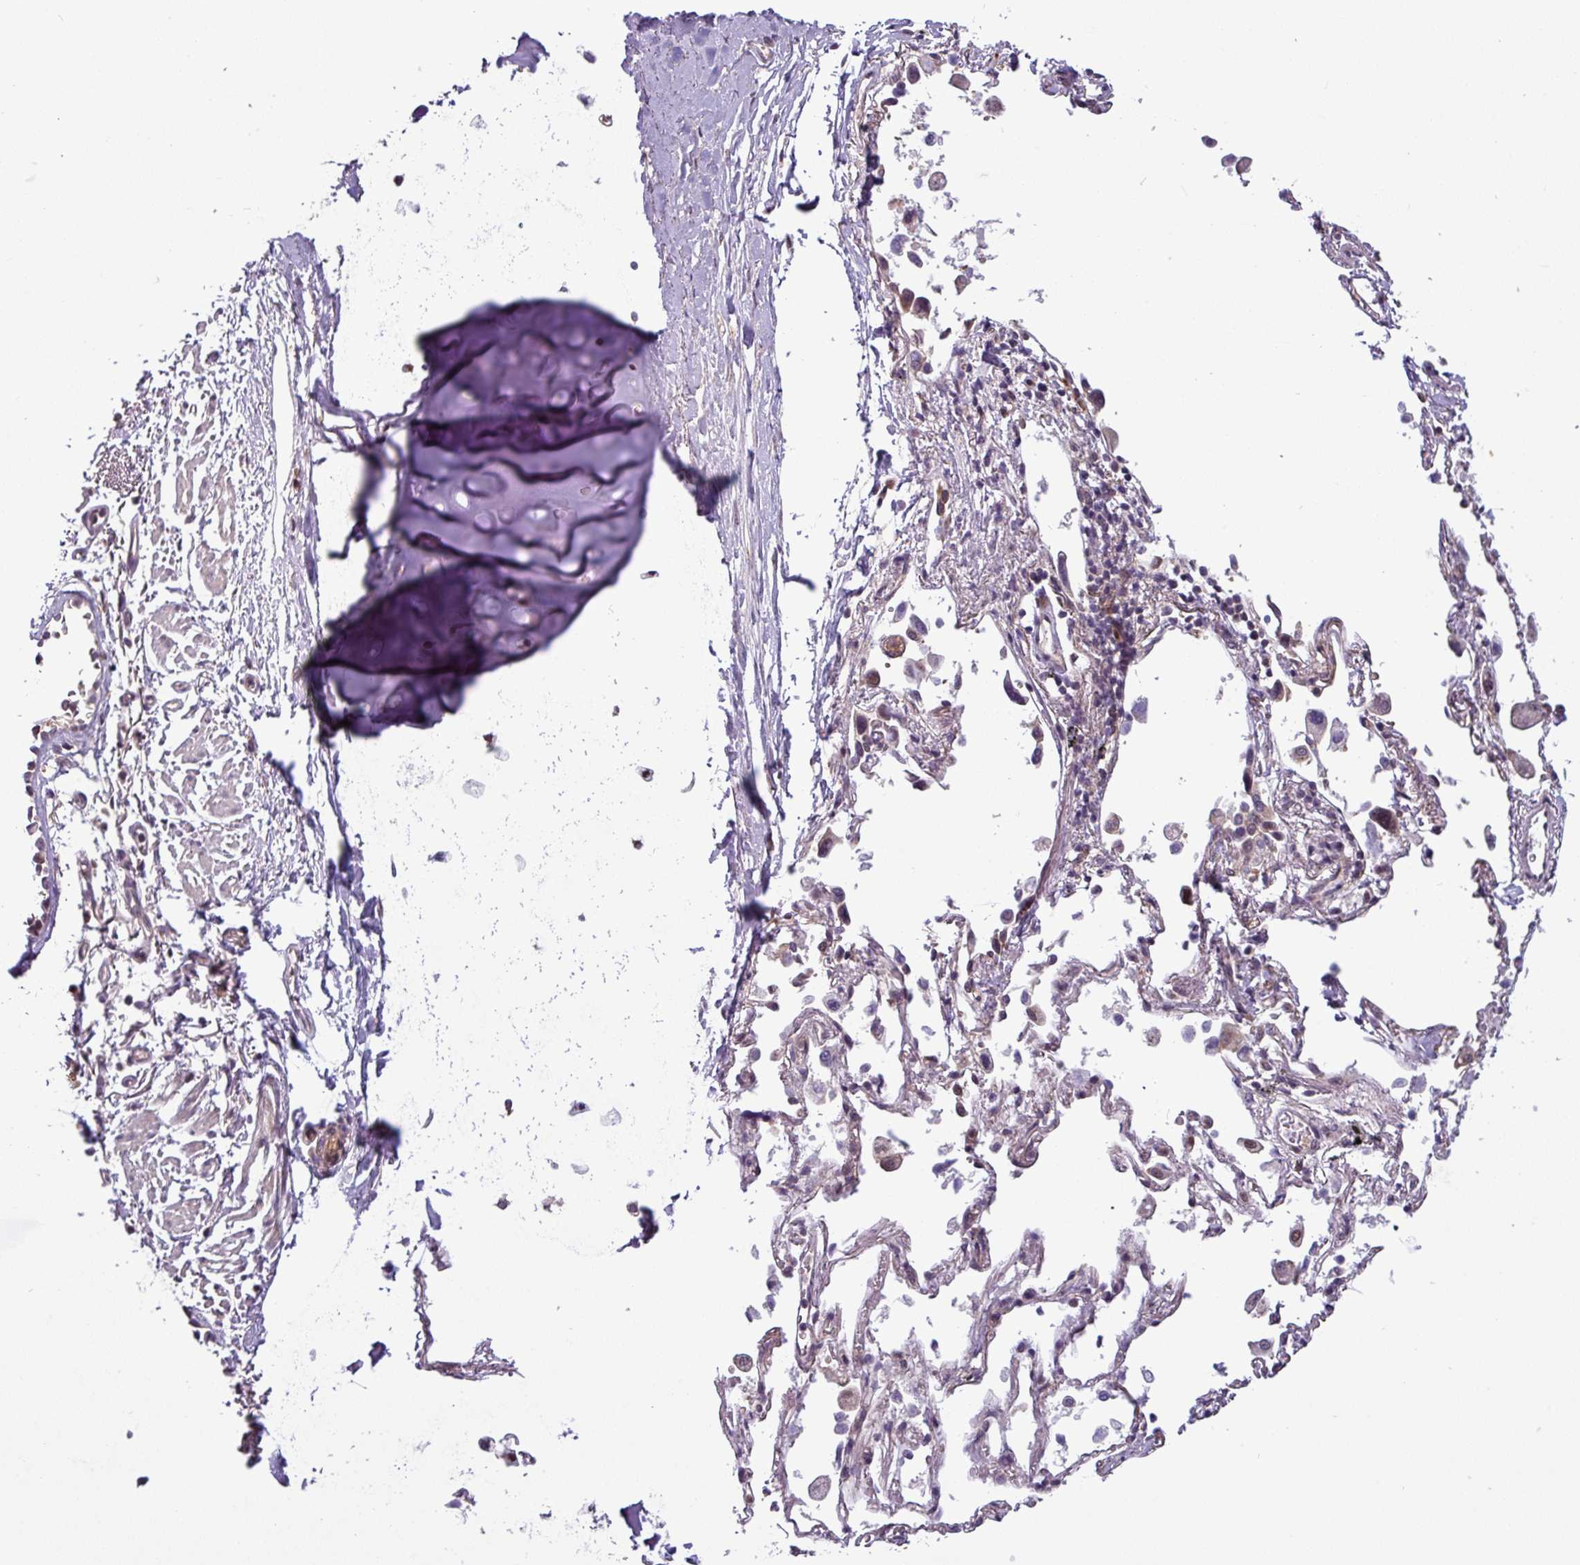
{"staining": {"intensity": "negative", "quantity": "none", "location": "none"}, "tissue": "soft tissue", "cell_type": "Chondrocytes", "image_type": "normal", "snomed": [{"axis": "morphology", "description": "Normal tissue, NOS"}, {"axis": "topography", "description": "Cartilage tissue"}], "caption": "A high-resolution histopathology image shows immunohistochemistry (IHC) staining of normal soft tissue, which shows no significant positivity in chondrocytes.", "gene": "NPFFR1", "patient": {"sex": "male", "age": 73}}